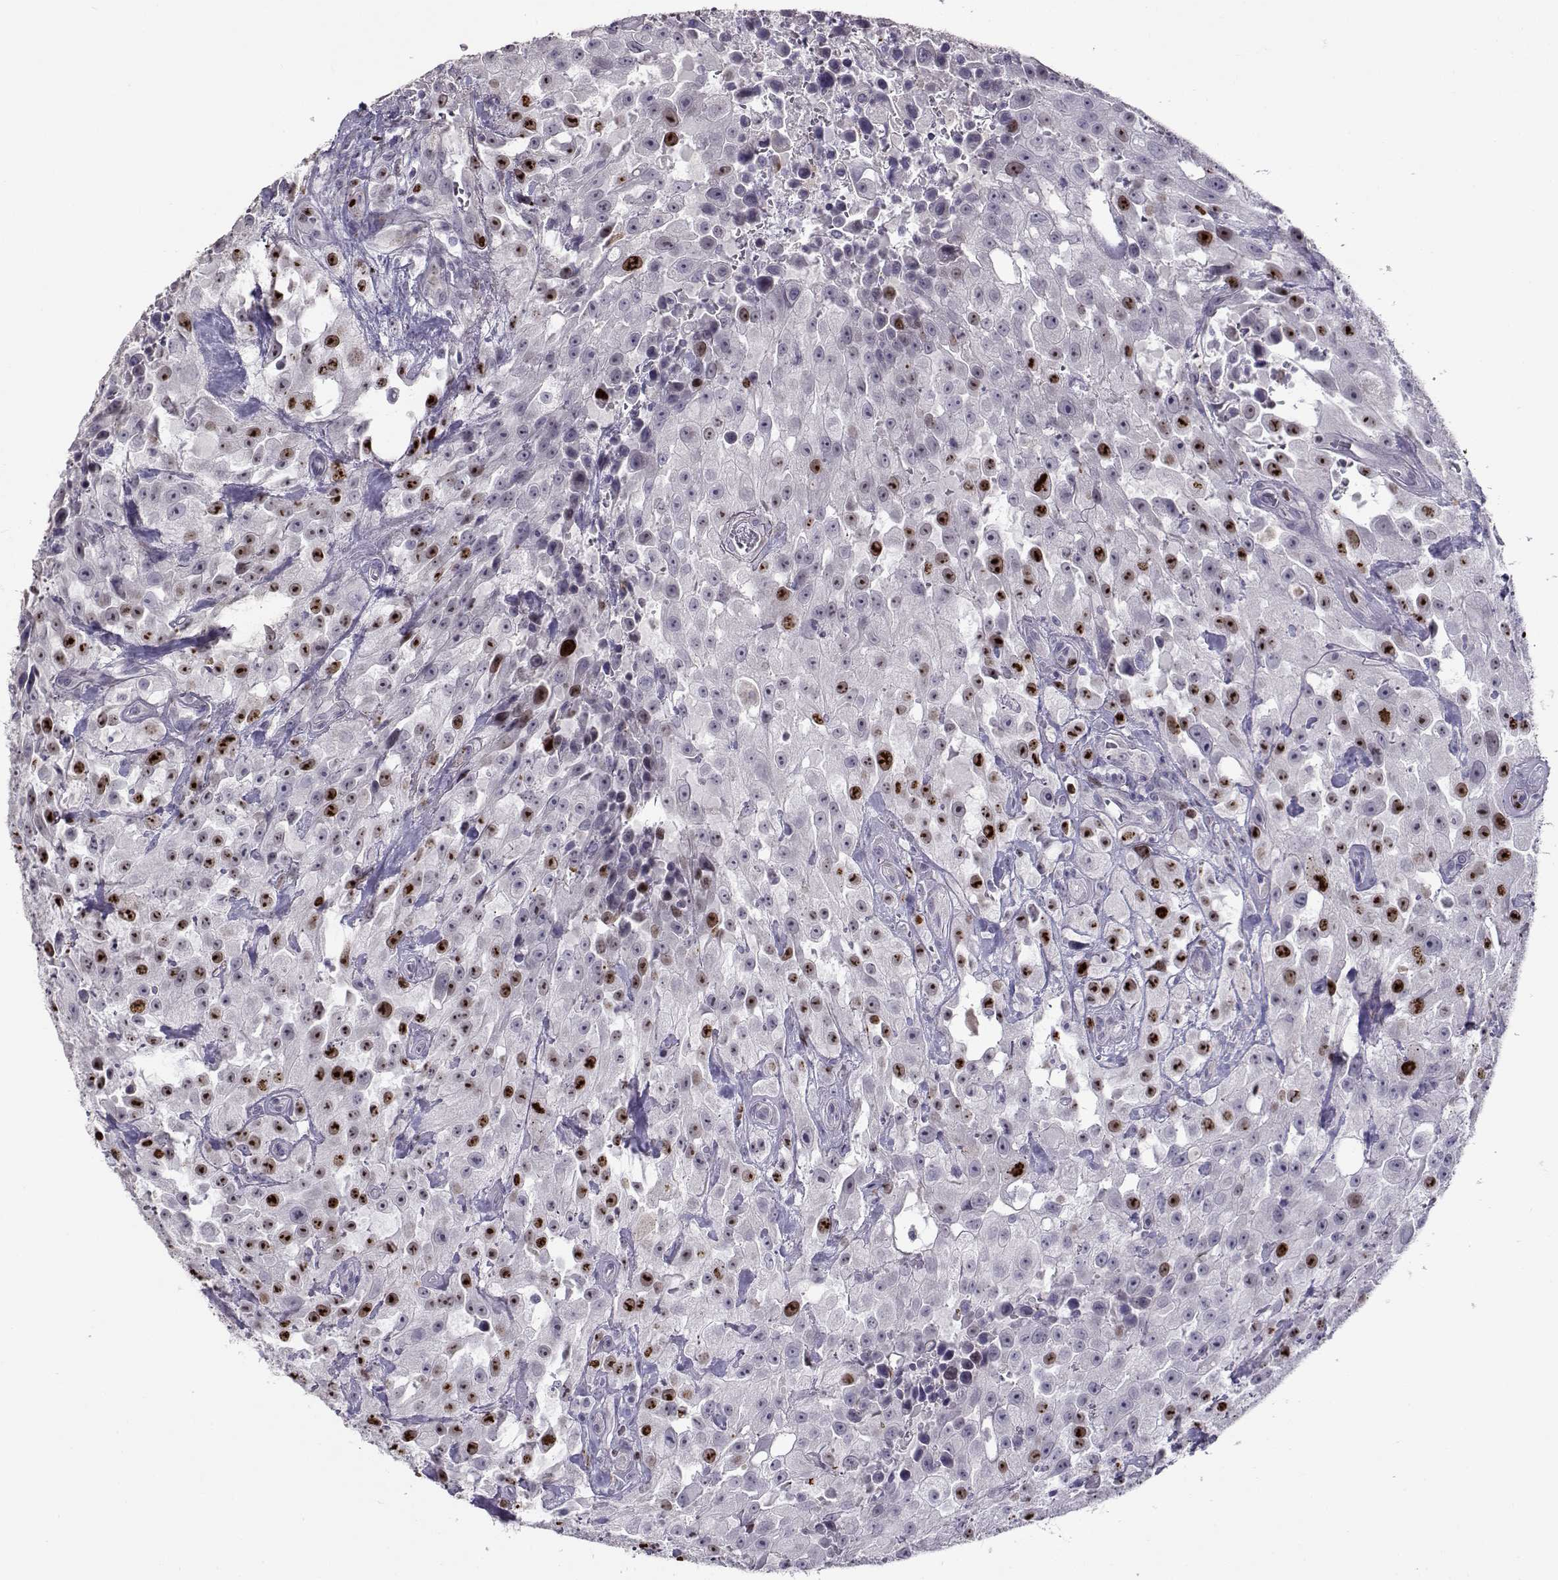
{"staining": {"intensity": "strong", "quantity": "<25%", "location": "nuclear"}, "tissue": "urothelial cancer", "cell_type": "Tumor cells", "image_type": "cancer", "snomed": [{"axis": "morphology", "description": "Urothelial carcinoma, High grade"}, {"axis": "topography", "description": "Urinary bladder"}], "caption": "An immunohistochemistry histopathology image of tumor tissue is shown. Protein staining in brown labels strong nuclear positivity in urothelial cancer within tumor cells.", "gene": "NPW", "patient": {"sex": "male", "age": 79}}